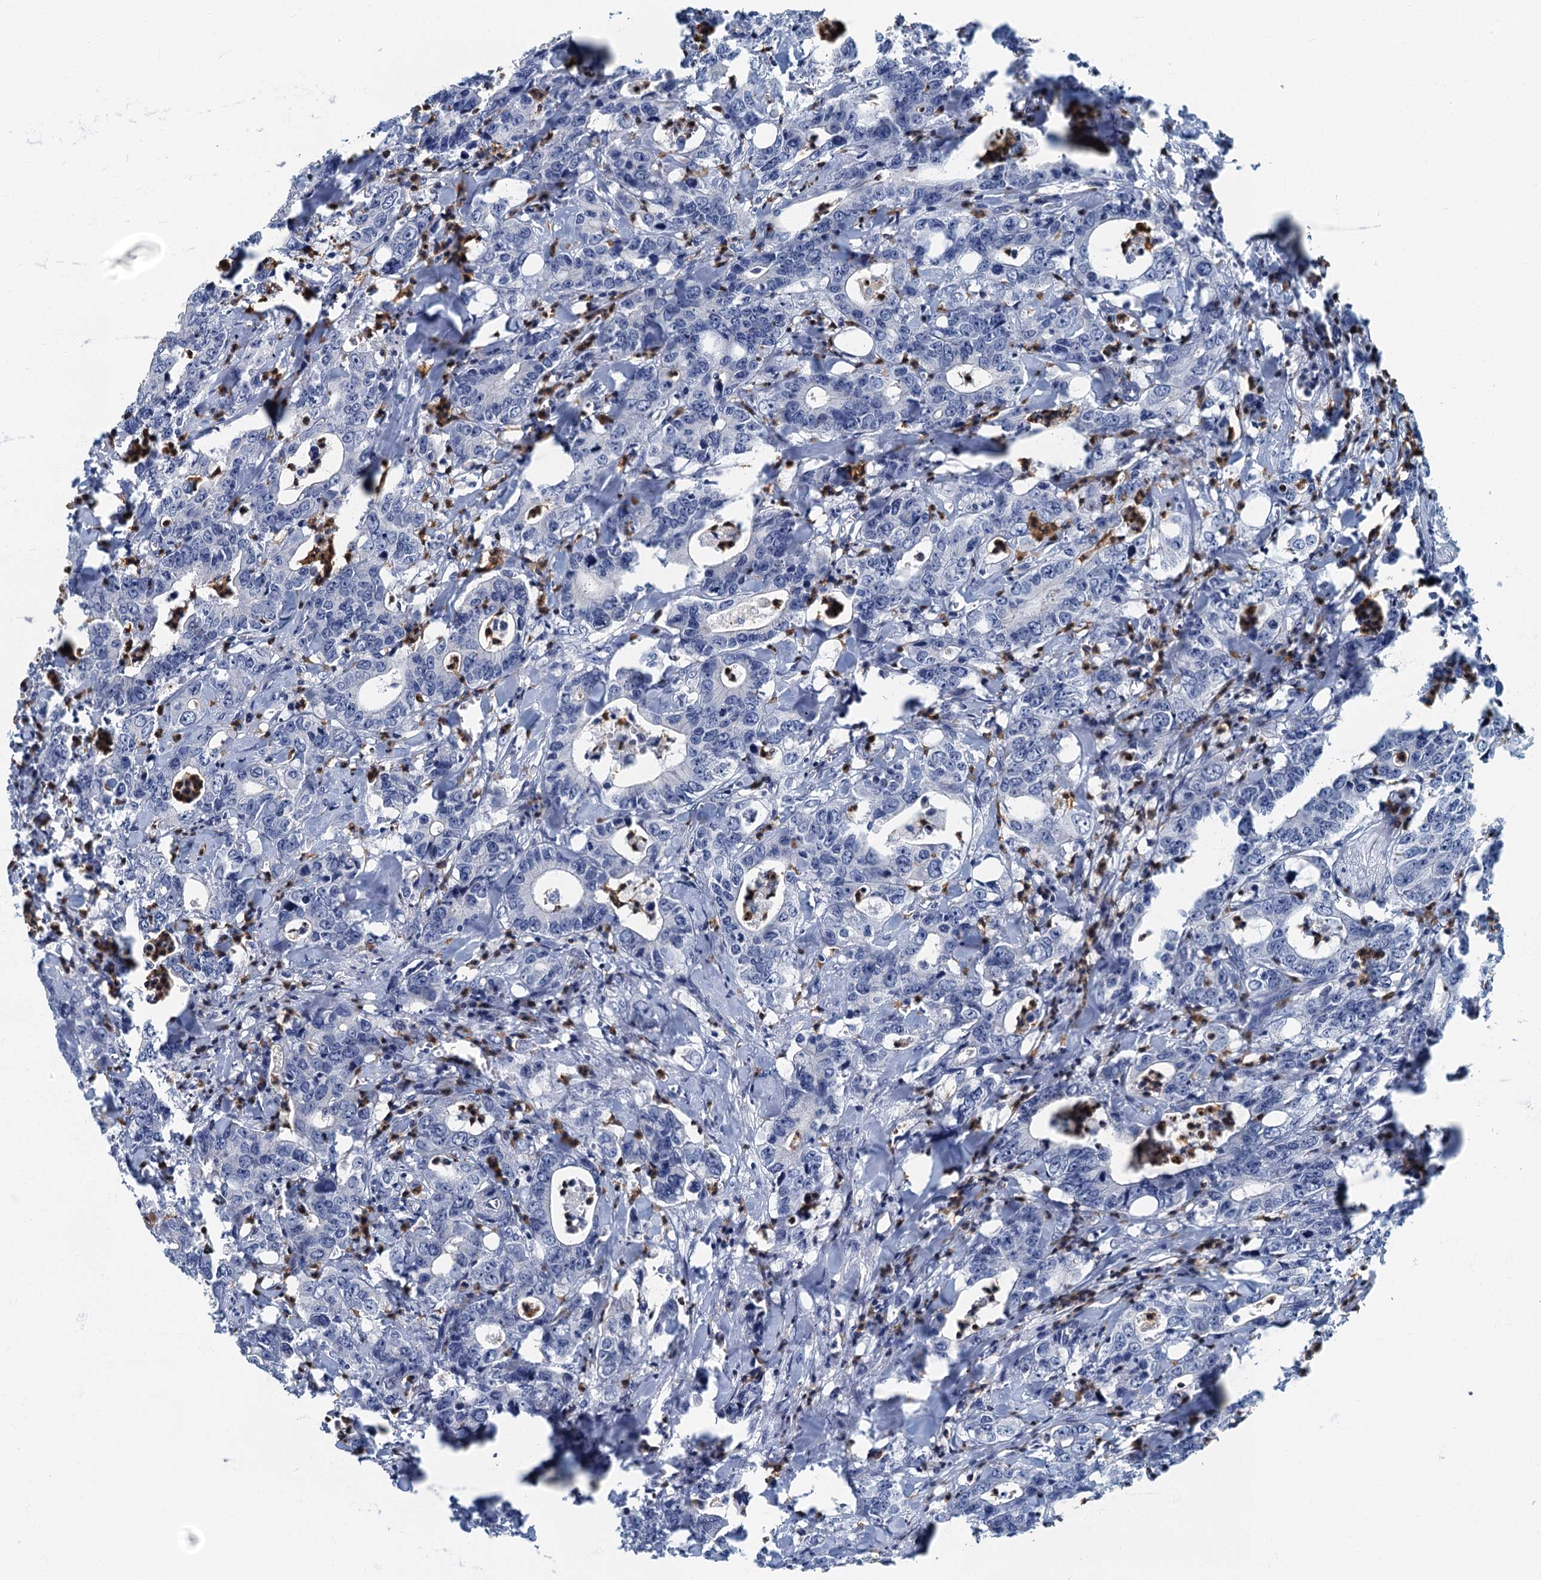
{"staining": {"intensity": "negative", "quantity": "none", "location": "none"}, "tissue": "colorectal cancer", "cell_type": "Tumor cells", "image_type": "cancer", "snomed": [{"axis": "morphology", "description": "Adenocarcinoma, NOS"}, {"axis": "topography", "description": "Colon"}], "caption": "A high-resolution image shows IHC staining of colorectal adenocarcinoma, which shows no significant staining in tumor cells.", "gene": "ANKDD1A", "patient": {"sex": "female", "age": 75}}